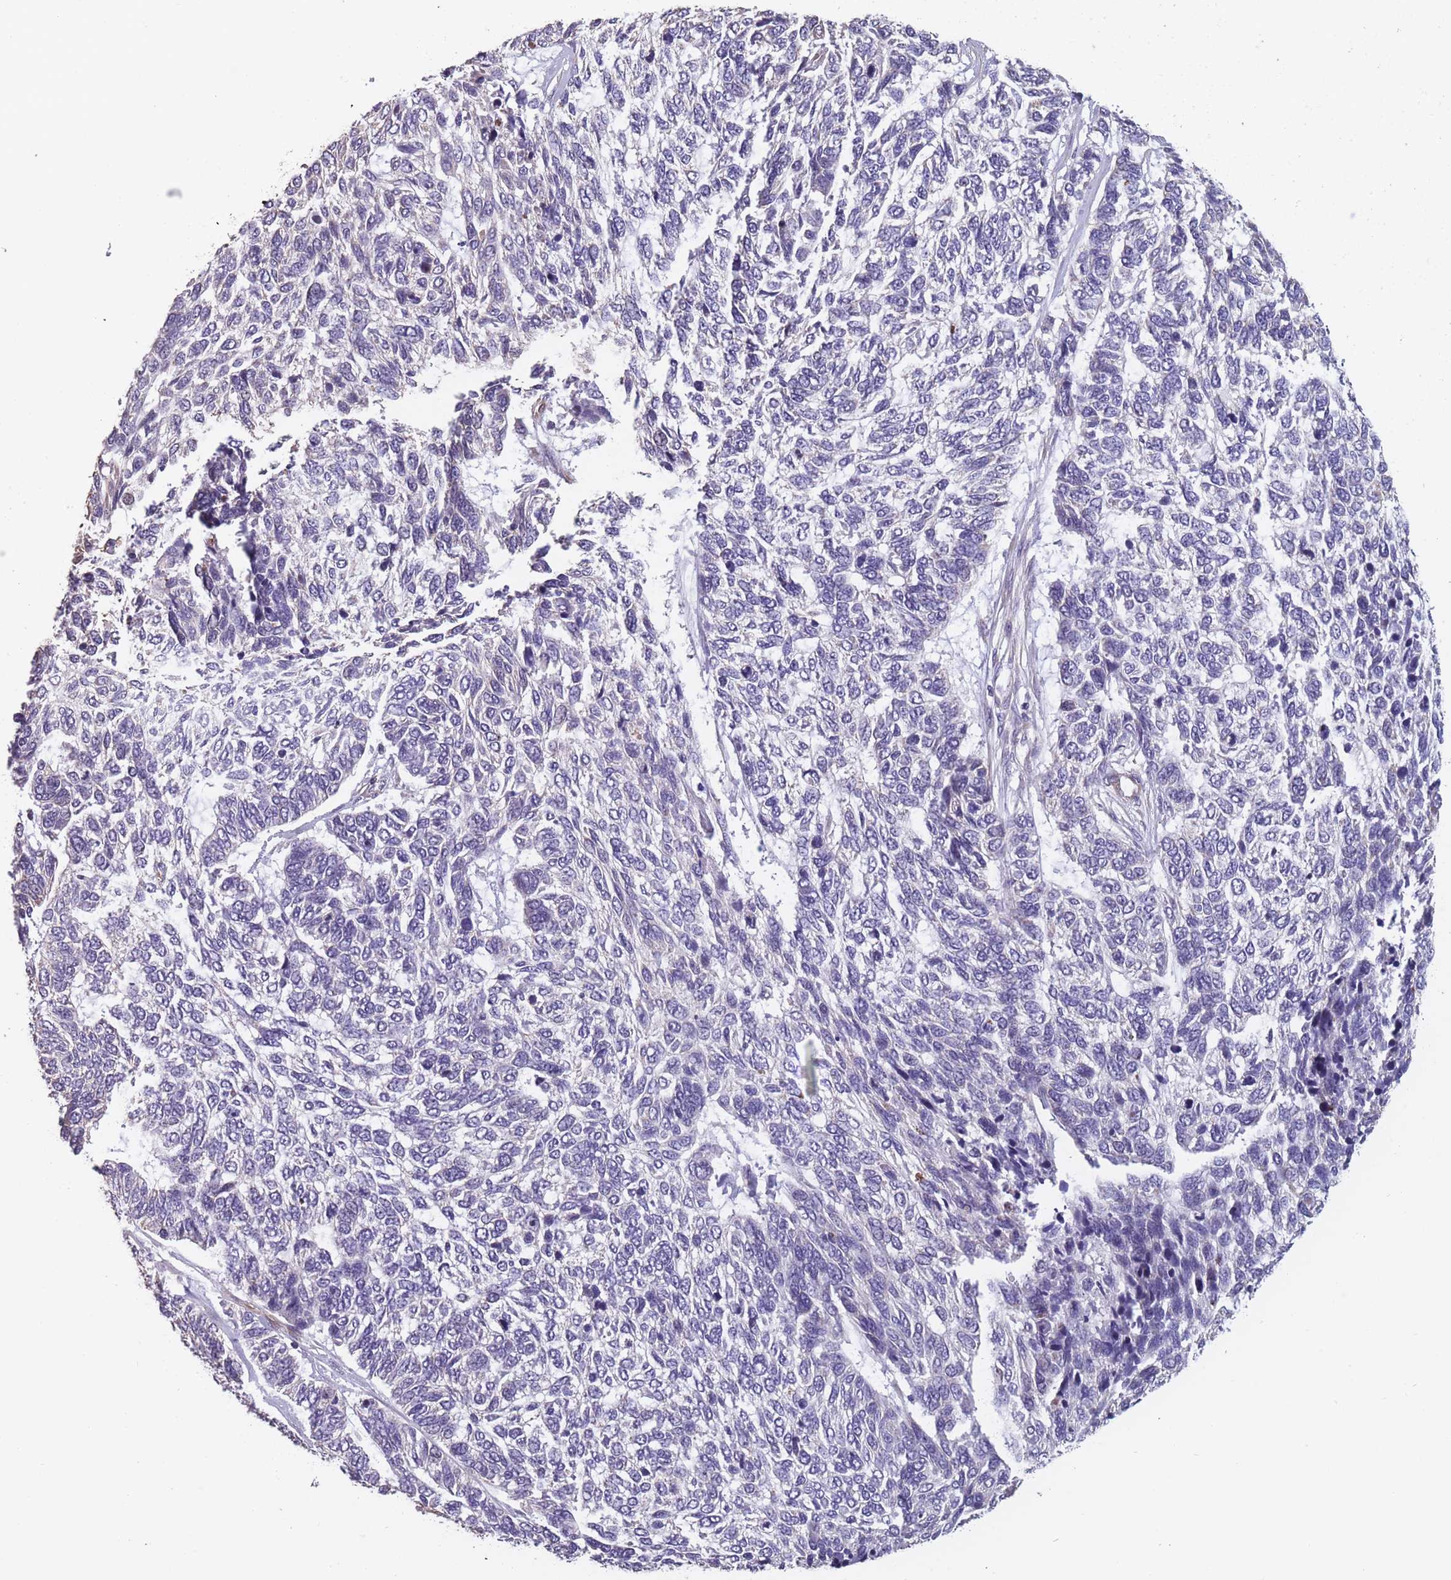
{"staining": {"intensity": "negative", "quantity": "none", "location": "none"}, "tissue": "skin cancer", "cell_type": "Tumor cells", "image_type": "cancer", "snomed": [{"axis": "morphology", "description": "Basal cell carcinoma"}, {"axis": "topography", "description": "Skin"}], "caption": "Skin basal cell carcinoma was stained to show a protein in brown. There is no significant positivity in tumor cells.", "gene": "TOMM40L", "patient": {"sex": "female", "age": 65}}